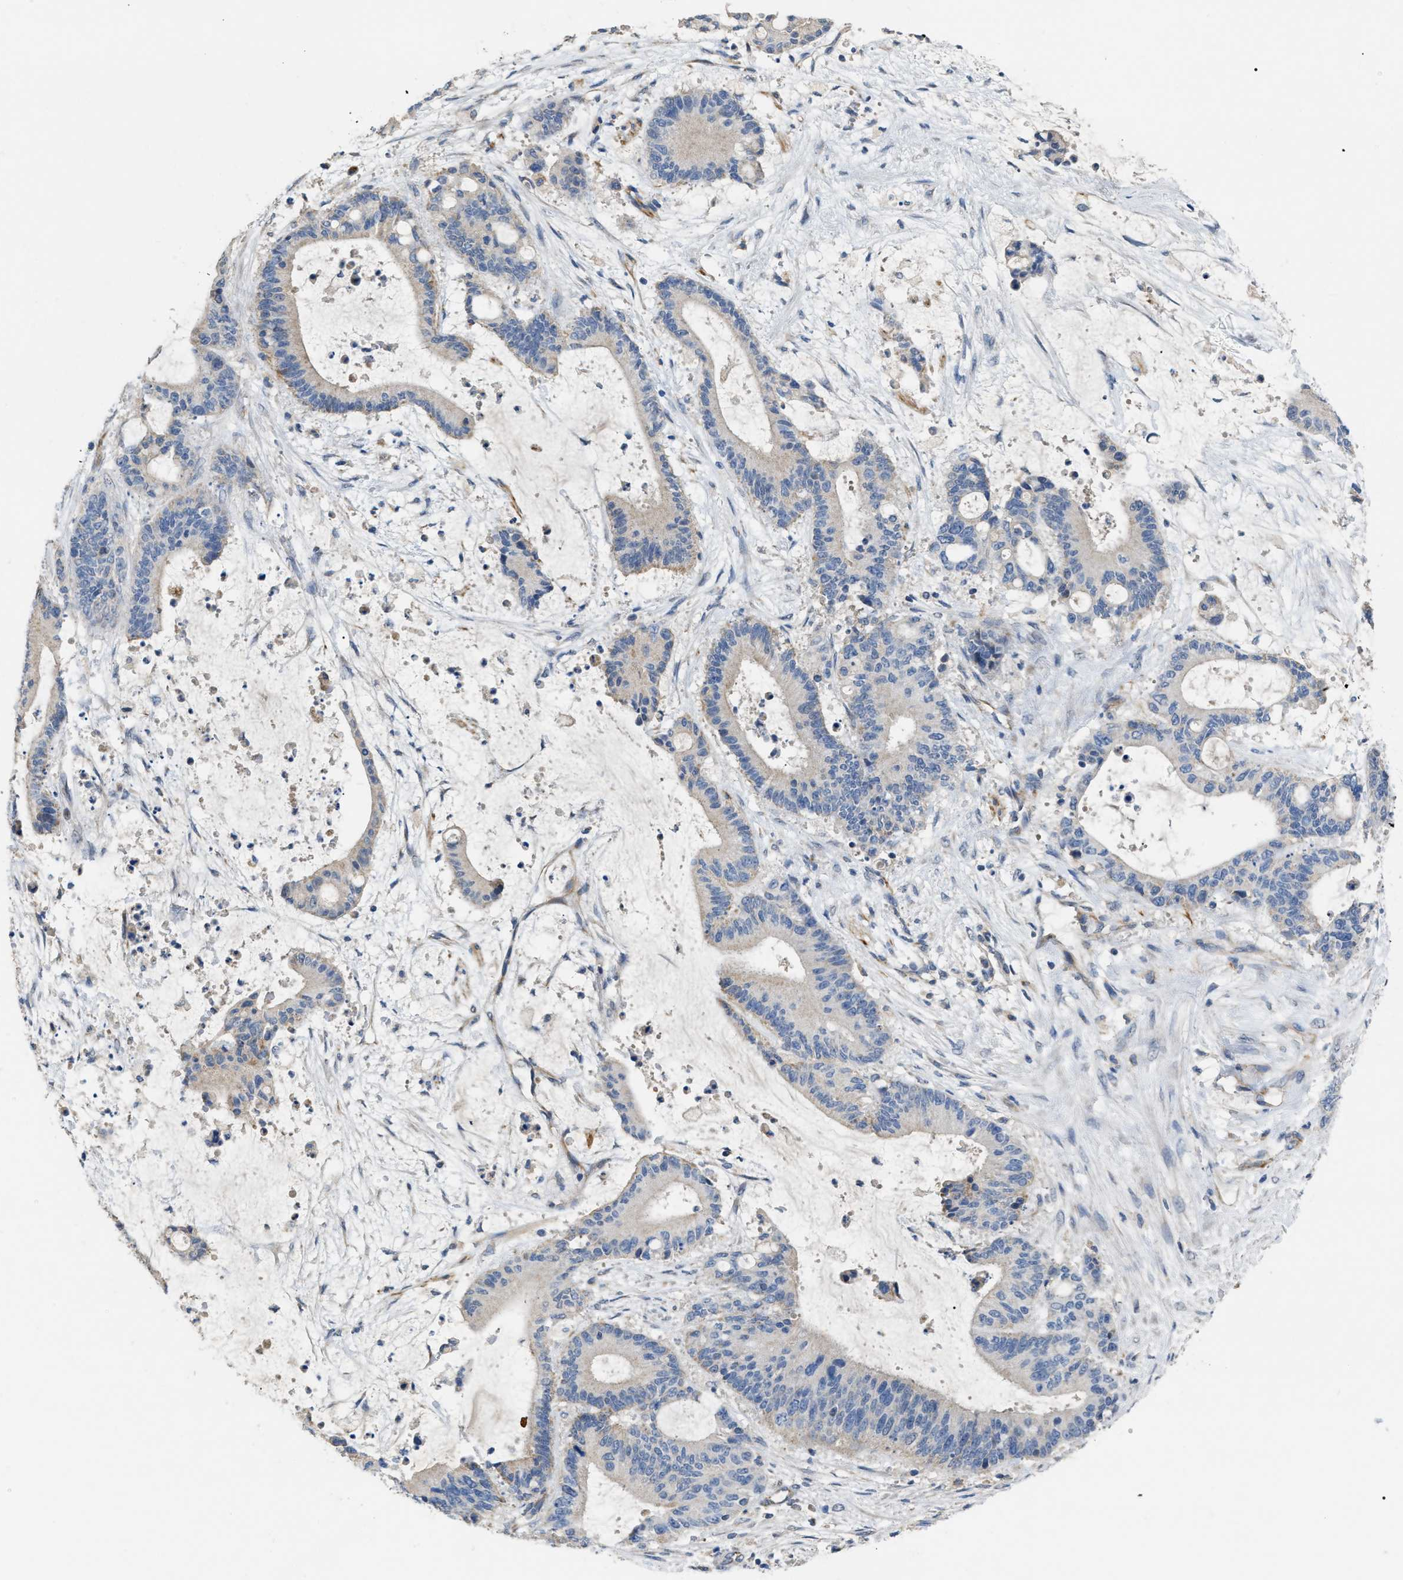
{"staining": {"intensity": "negative", "quantity": "none", "location": "none"}, "tissue": "liver cancer", "cell_type": "Tumor cells", "image_type": "cancer", "snomed": [{"axis": "morphology", "description": "Normal tissue, NOS"}, {"axis": "morphology", "description": "Cholangiocarcinoma"}, {"axis": "topography", "description": "Liver"}, {"axis": "topography", "description": "Peripheral nerve tissue"}], "caption": "Immunohistochemical staining of liver cancer (cholangiocarcinoma) displays no significant expression in tumor cells.", "gene": "DHX58", "patient": {"sex": "female", "age": 73}}